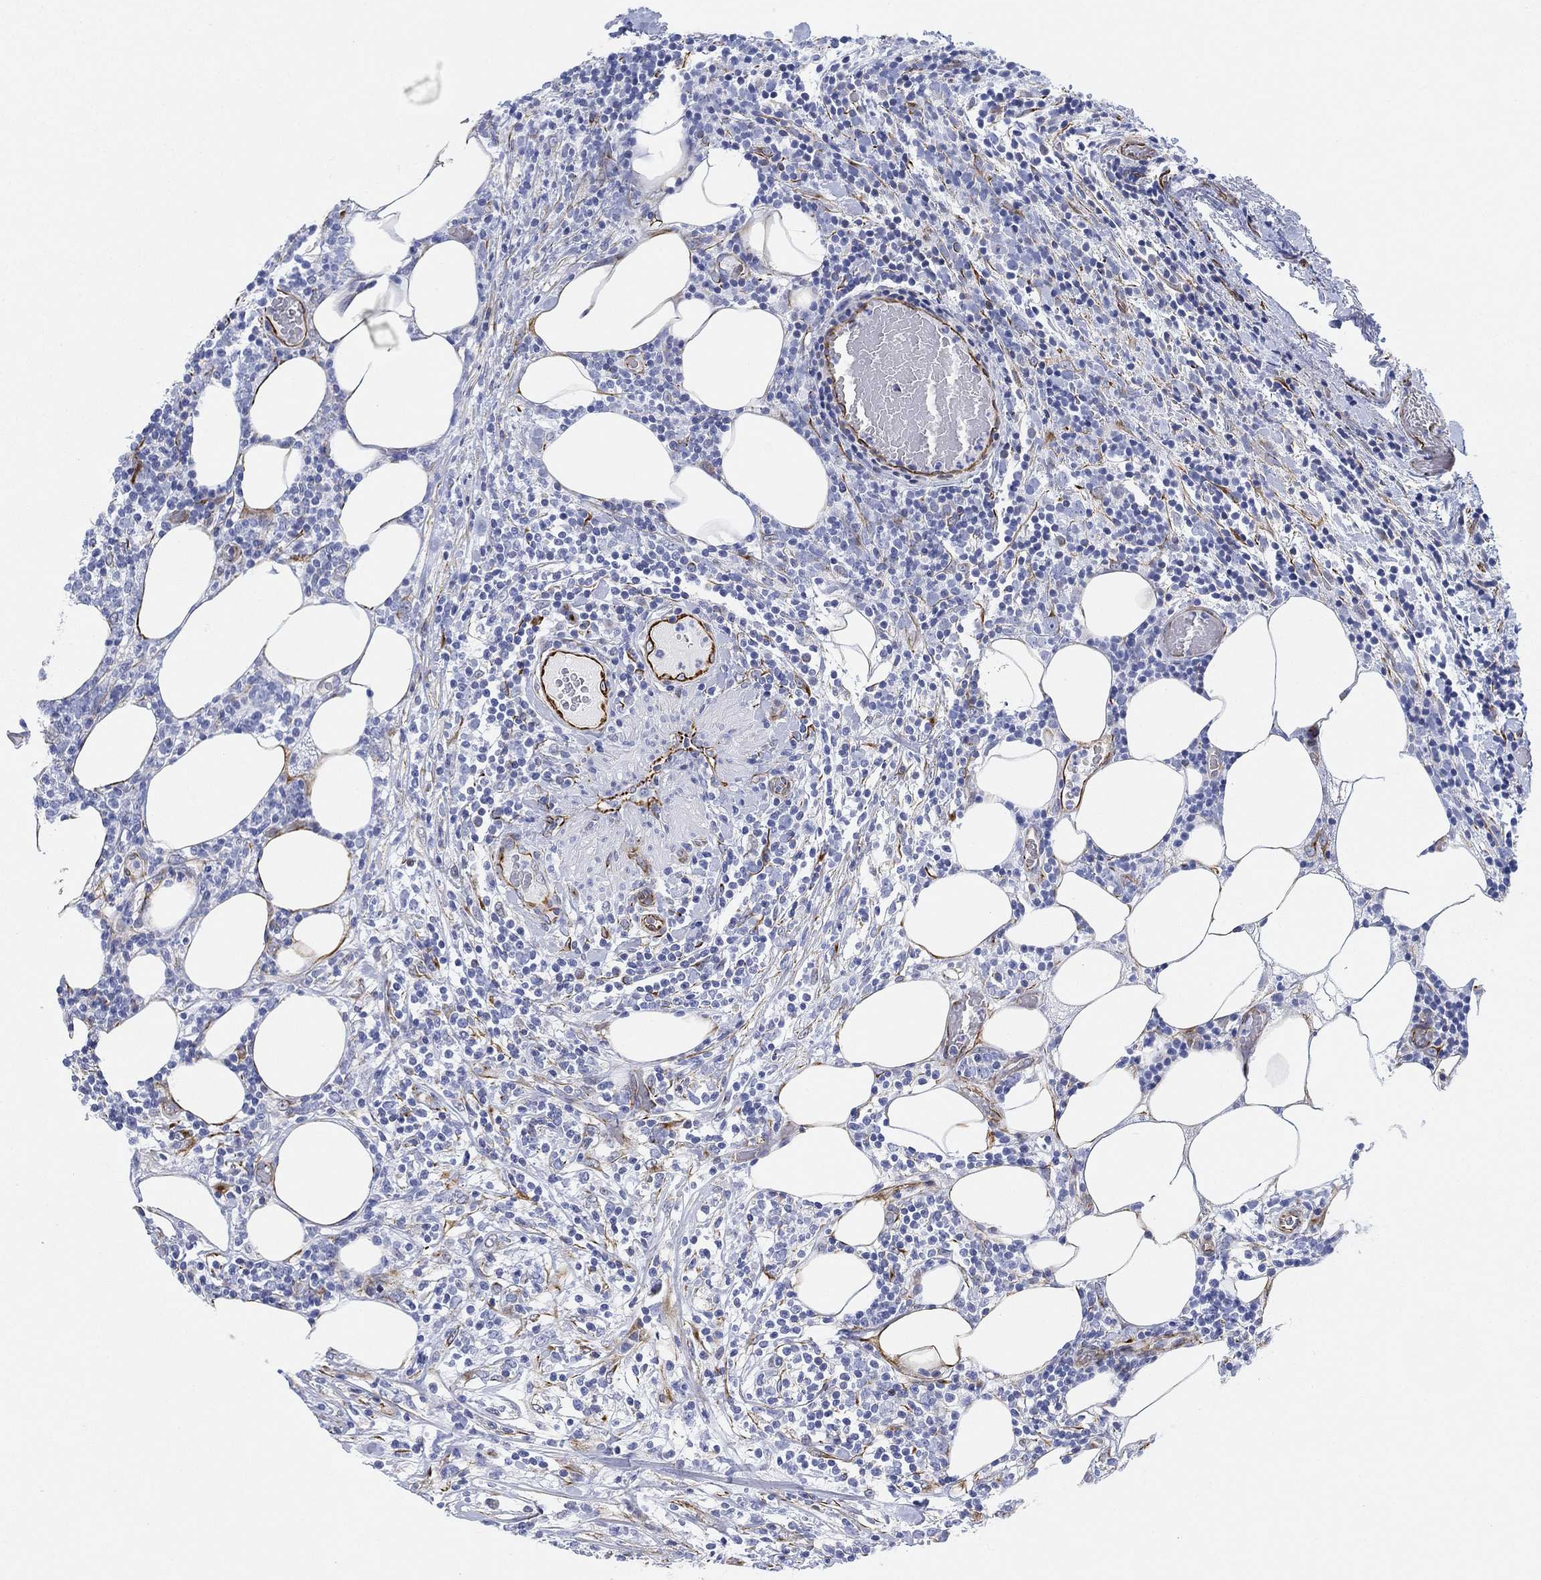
{"staining": {"intensity": "weak", "quantity": "<25%", "location": "cytoplasmic/membranous"}, "tissue": "lymphoma", "cell_type": "Tumor cells", "image_type": "cancer", "snomed": [{"axis": "morphology", "description": "Malignant lymphoma, non-Hodgkin's type, High grade"}, {"axis": "topography", "description": "Lymph node"}], "caption": "DAB immunohistochemical staining of human malignant lymphoma, non-Hodgkin's type (high-grade) displays no significant positivity in tumor cells.", "gene": "PSKH2", "patient": {"sex": "female", "age": 84}}